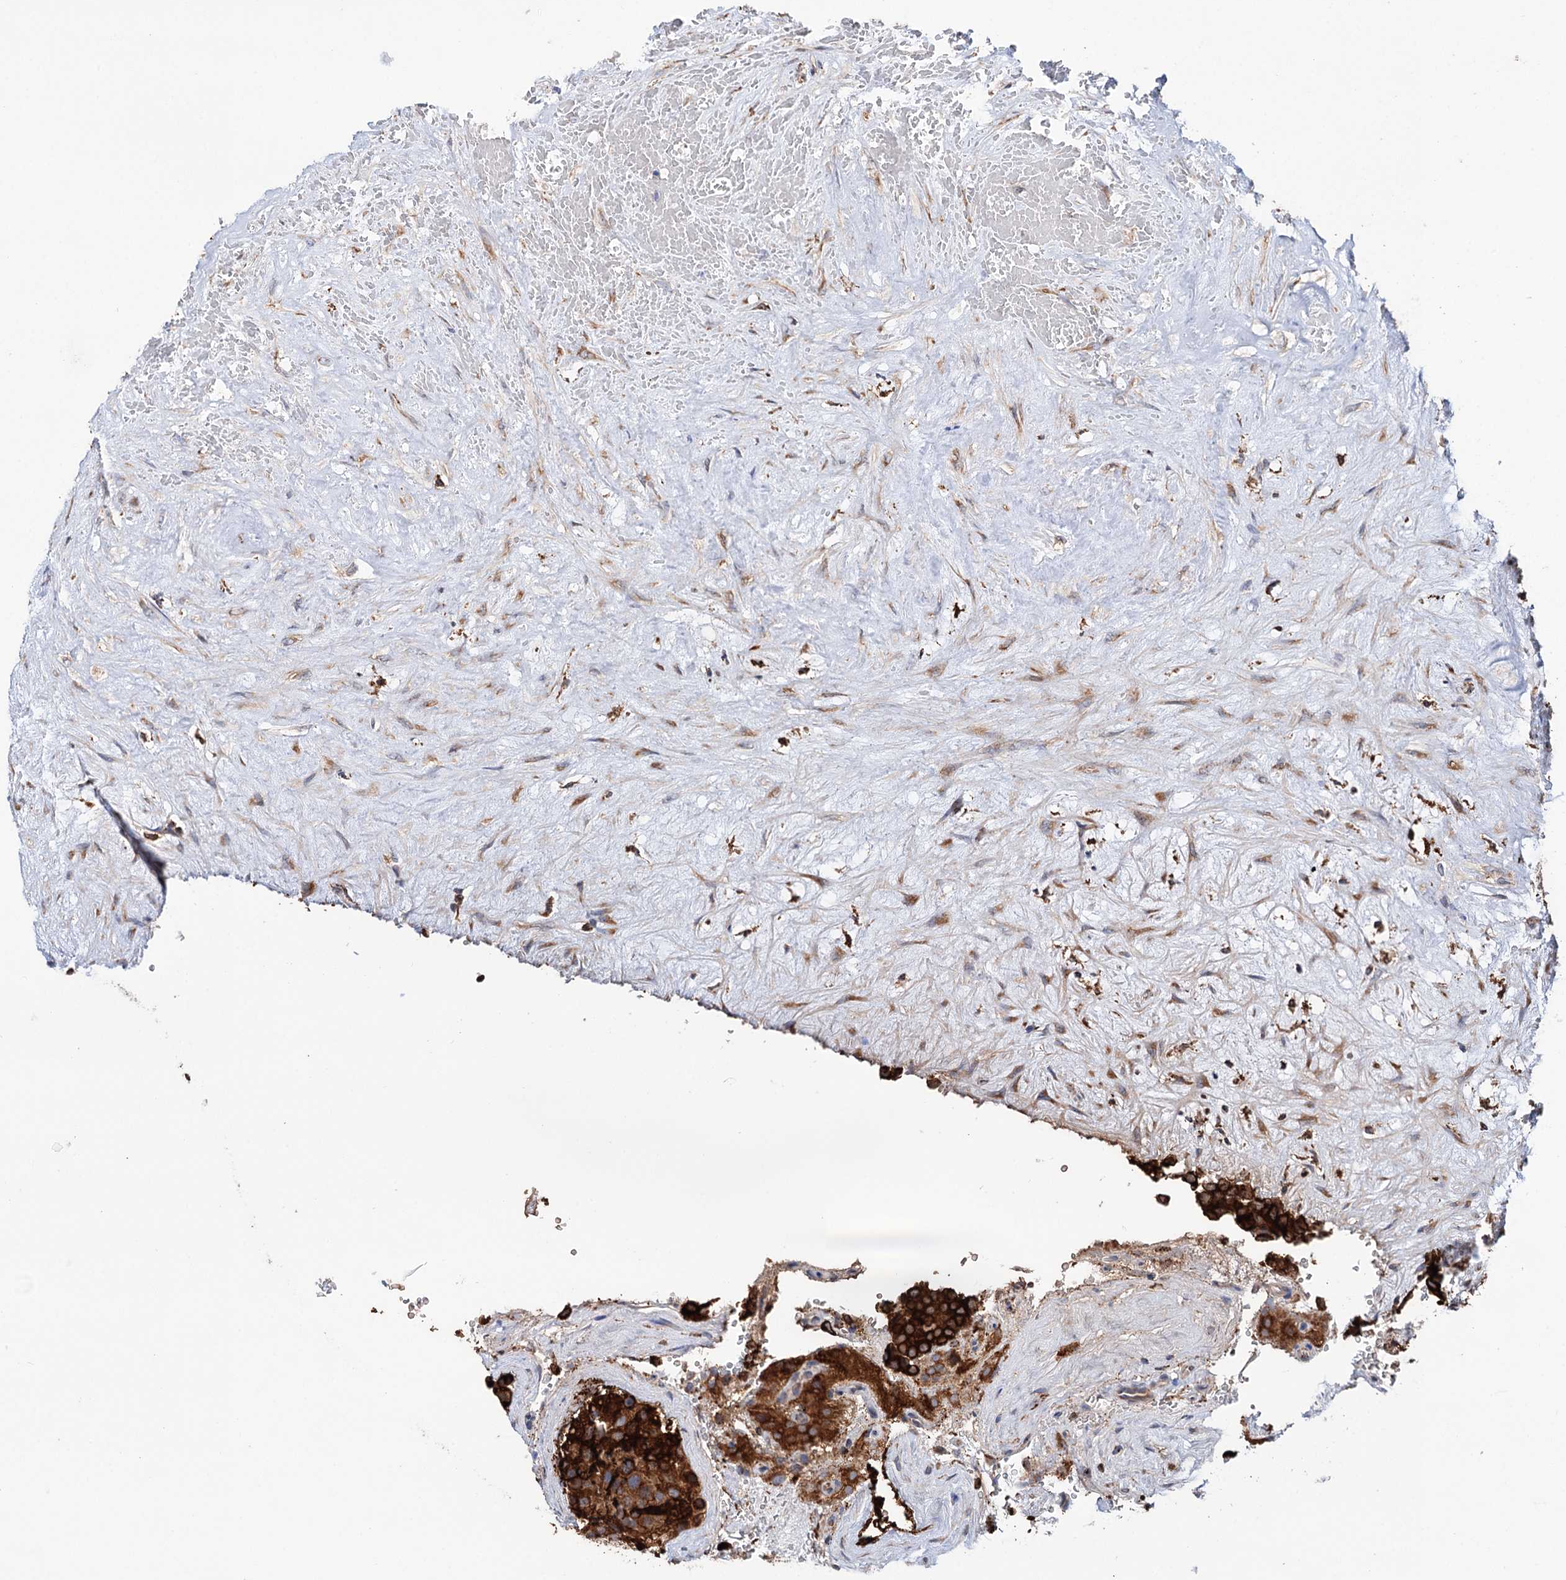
{"staining": {"intensity": "strong", "quantity": ">75%", "location": "cytoplasmic/membranous"}, "tissue": "testis cancer", "cell_type": "Tumor cells", "image_type": "cancer", "snomed": [{"axis": "morphology", "description": "Seminoma, NOS"}, {"axis": "topography", "description": "Testis"}], "caption": "Strong cytoplasmic/membranous protein positivity is seen in about >75% of tumor cells in testis cancer. (brown staining indicates protein expression, while blue staining denotes nuclei).", "gene": "ERP29", "patient": {"sex": "male", "age": 71}}